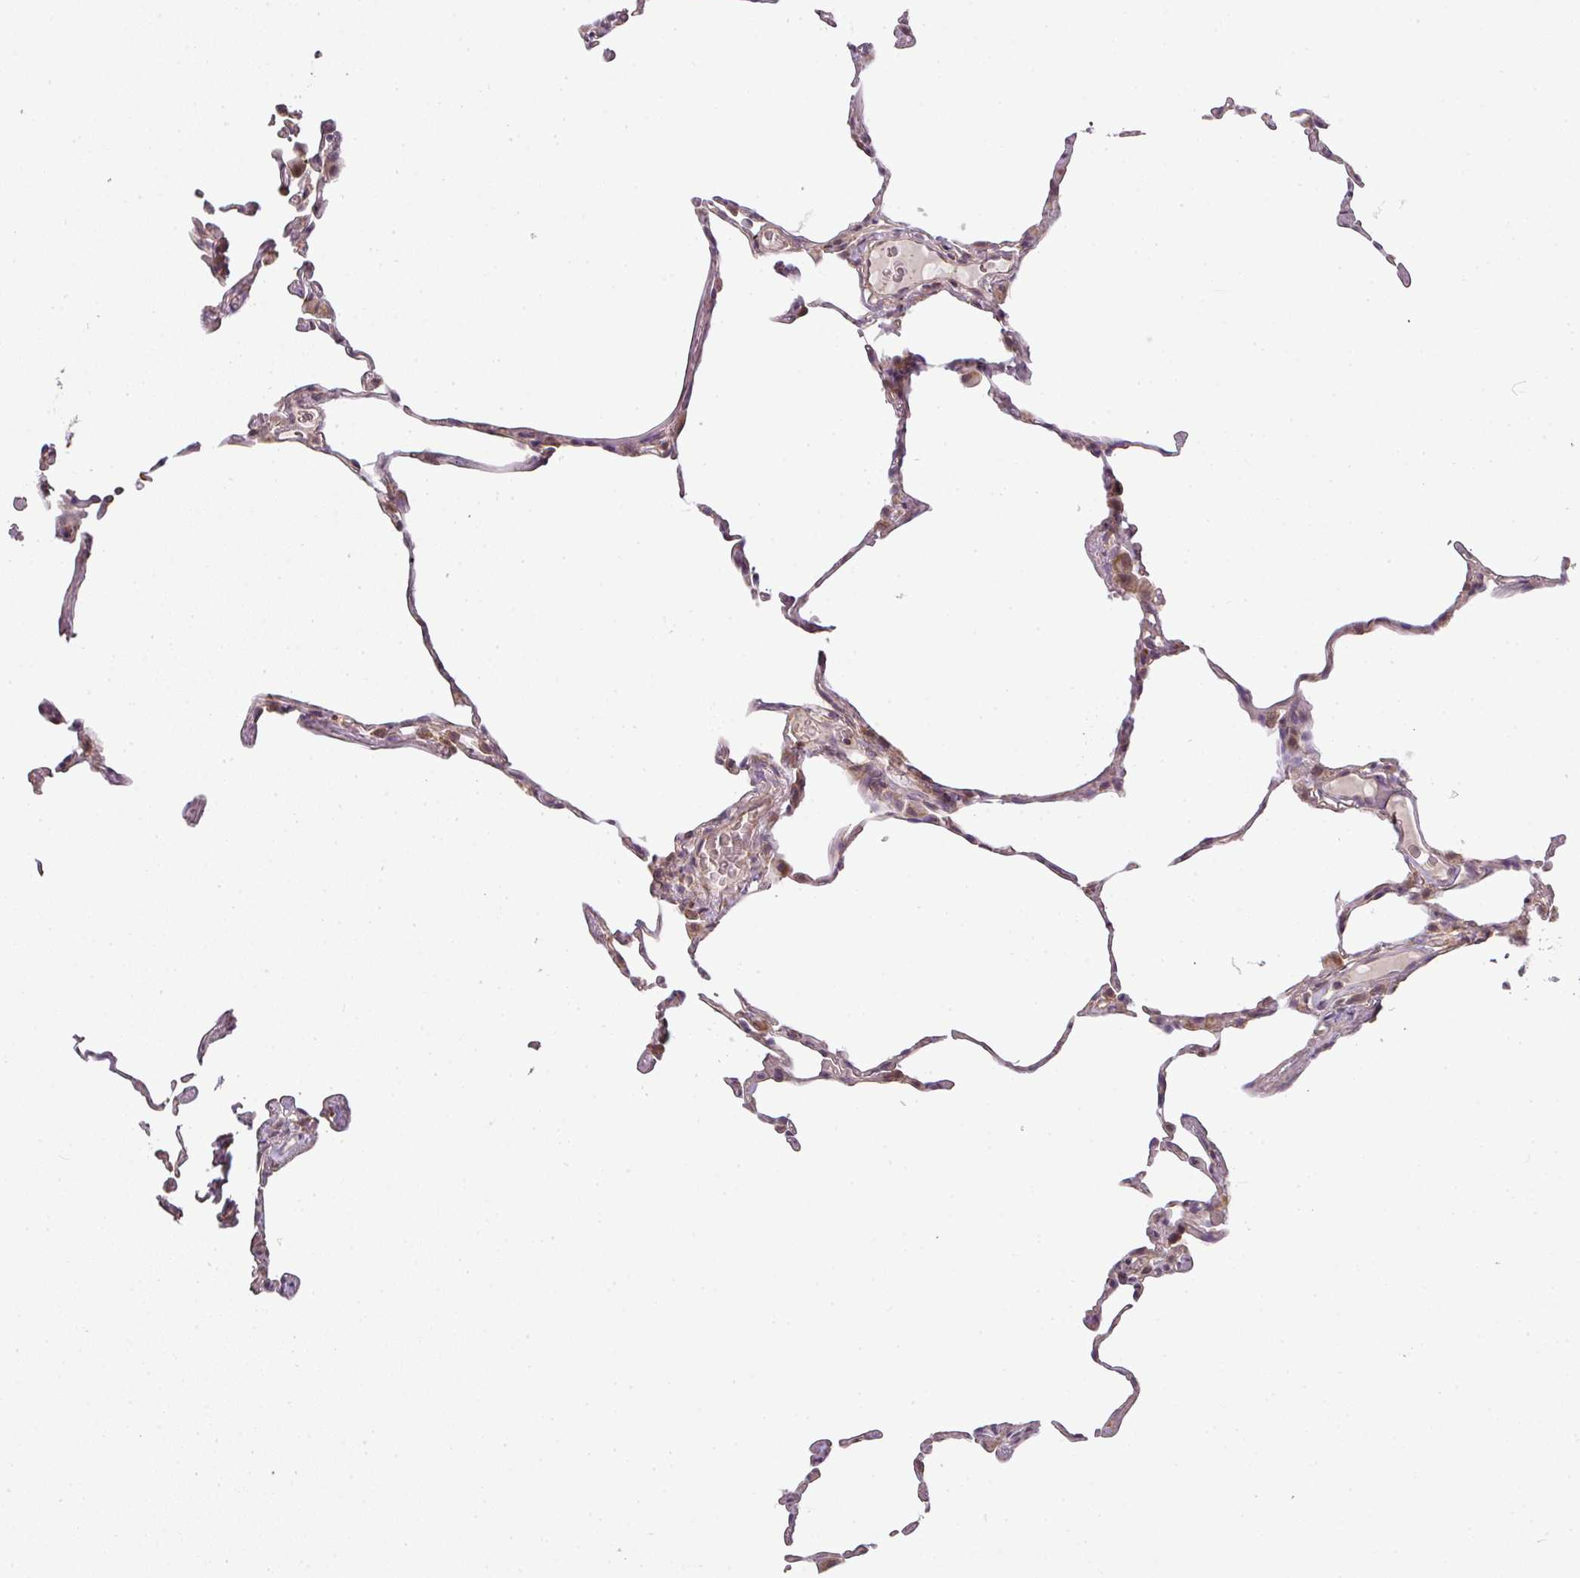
{"staining": {"intensity": "moderate", "quantity": "25%-75%", "location": "cytoplasmic/membranous"}, "tissue": "lung", "cell_type": "Alveolar cells", "image_type": "normal", "snomed": [{"axis": "morphology", "description": "Normal tissue, NOS"}, {"axis": "topography", "description": "Lung"}], "caption": "Normal lung displays moderate cytoplasmic/membranous staining in approximately 25%-75% of alveolar cells, visualized by immunohistochemistry. Using DAB (3,3'-diaminobenzidine) (brown) and hematoxylin (blue) stains, captured at high magnification using brightfield microscopy.", "gene": "MYOM2", "patient": {"sex": "female", "age": 57}}